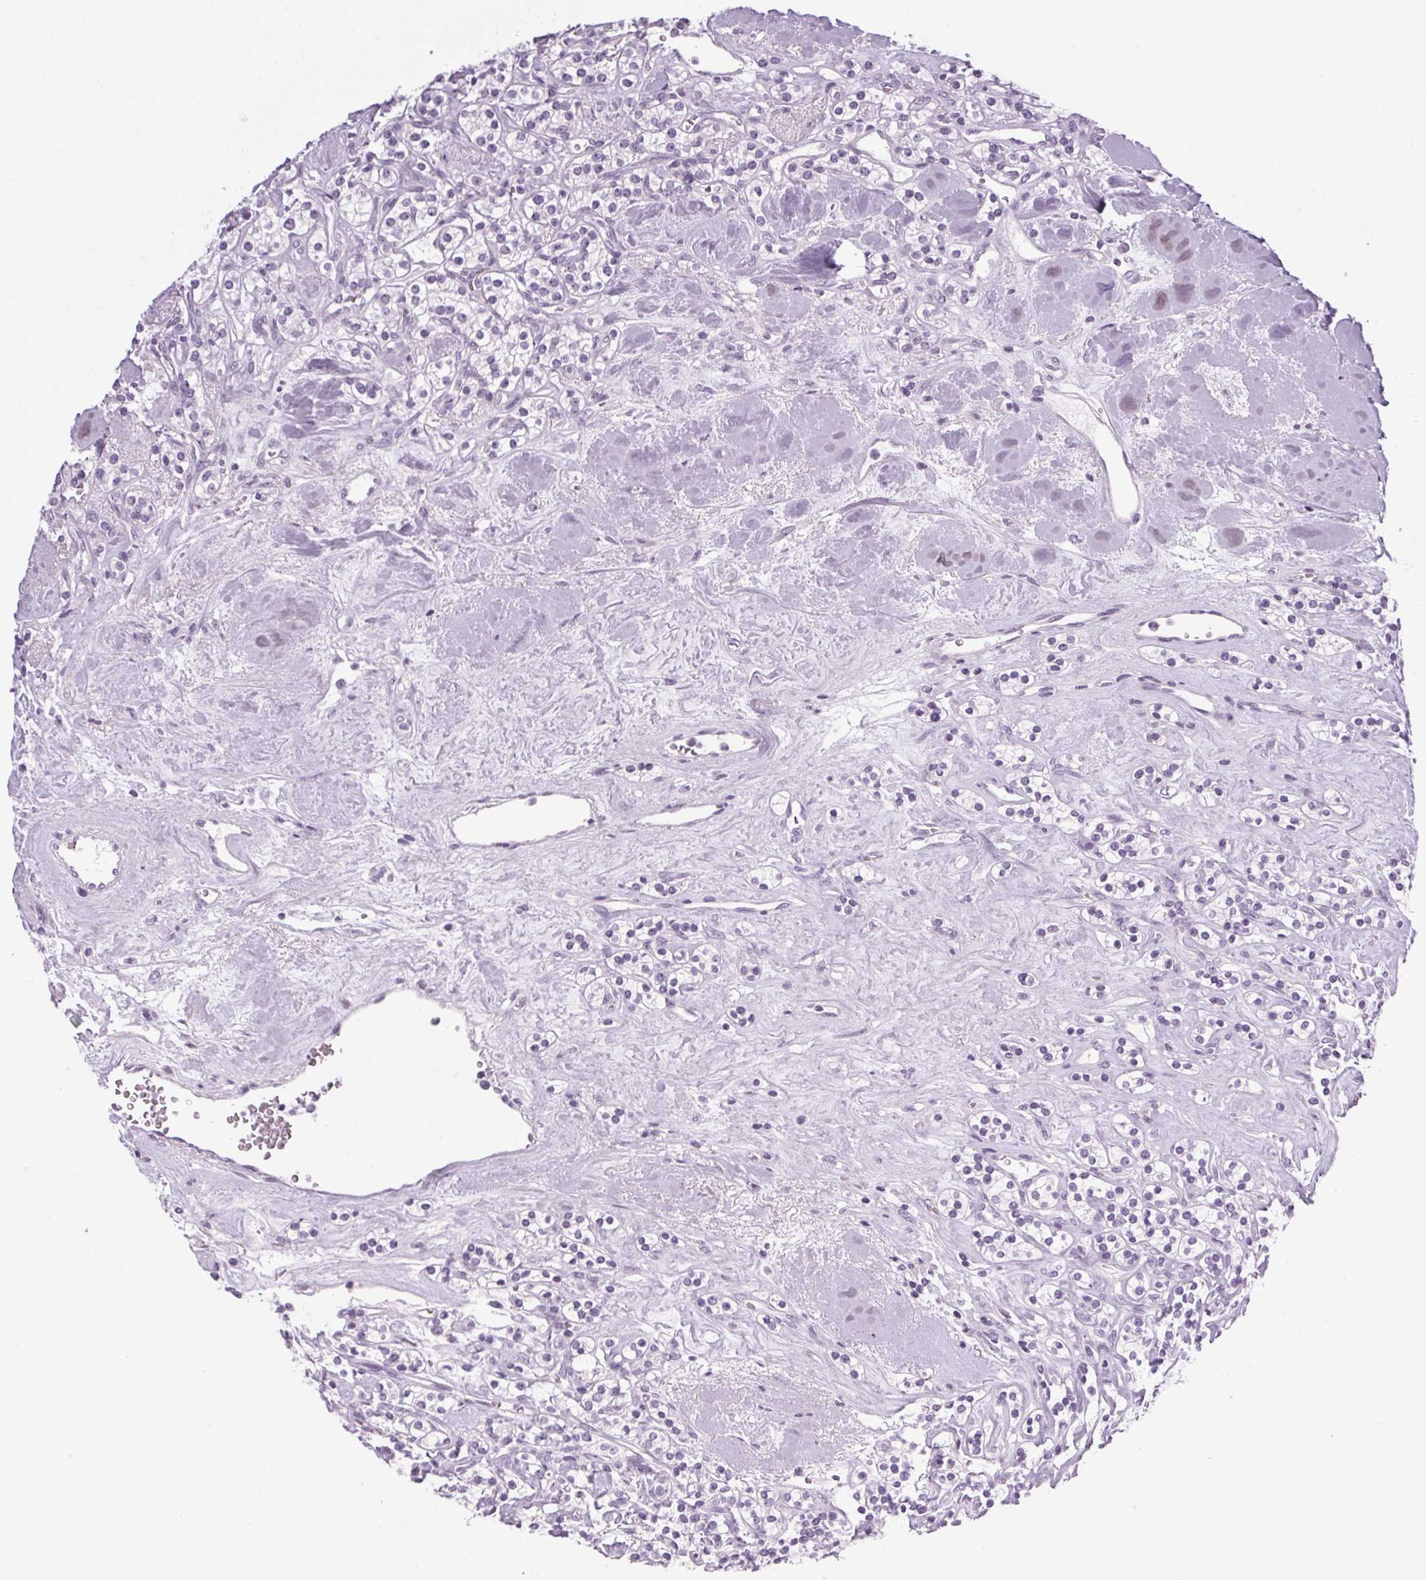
{"staining": {"intensity": "negative", "quantity": "none", "location": "none"}, "tissue": "renal cancer", "cell_type": "Tumor cells", "image_type": "cancer", "snomed": [{"axis": "morphology", "description": "Adenocarcinoma, NOS"}, {"axis": "topography", "description": "Kidney"}], "caption": "Renal cancer stained for a protein using immunohistochemistry (IHC) shows no staining tumor cells.", "gene": "POMC", "patient": {"sex": "male", "age": 77}}